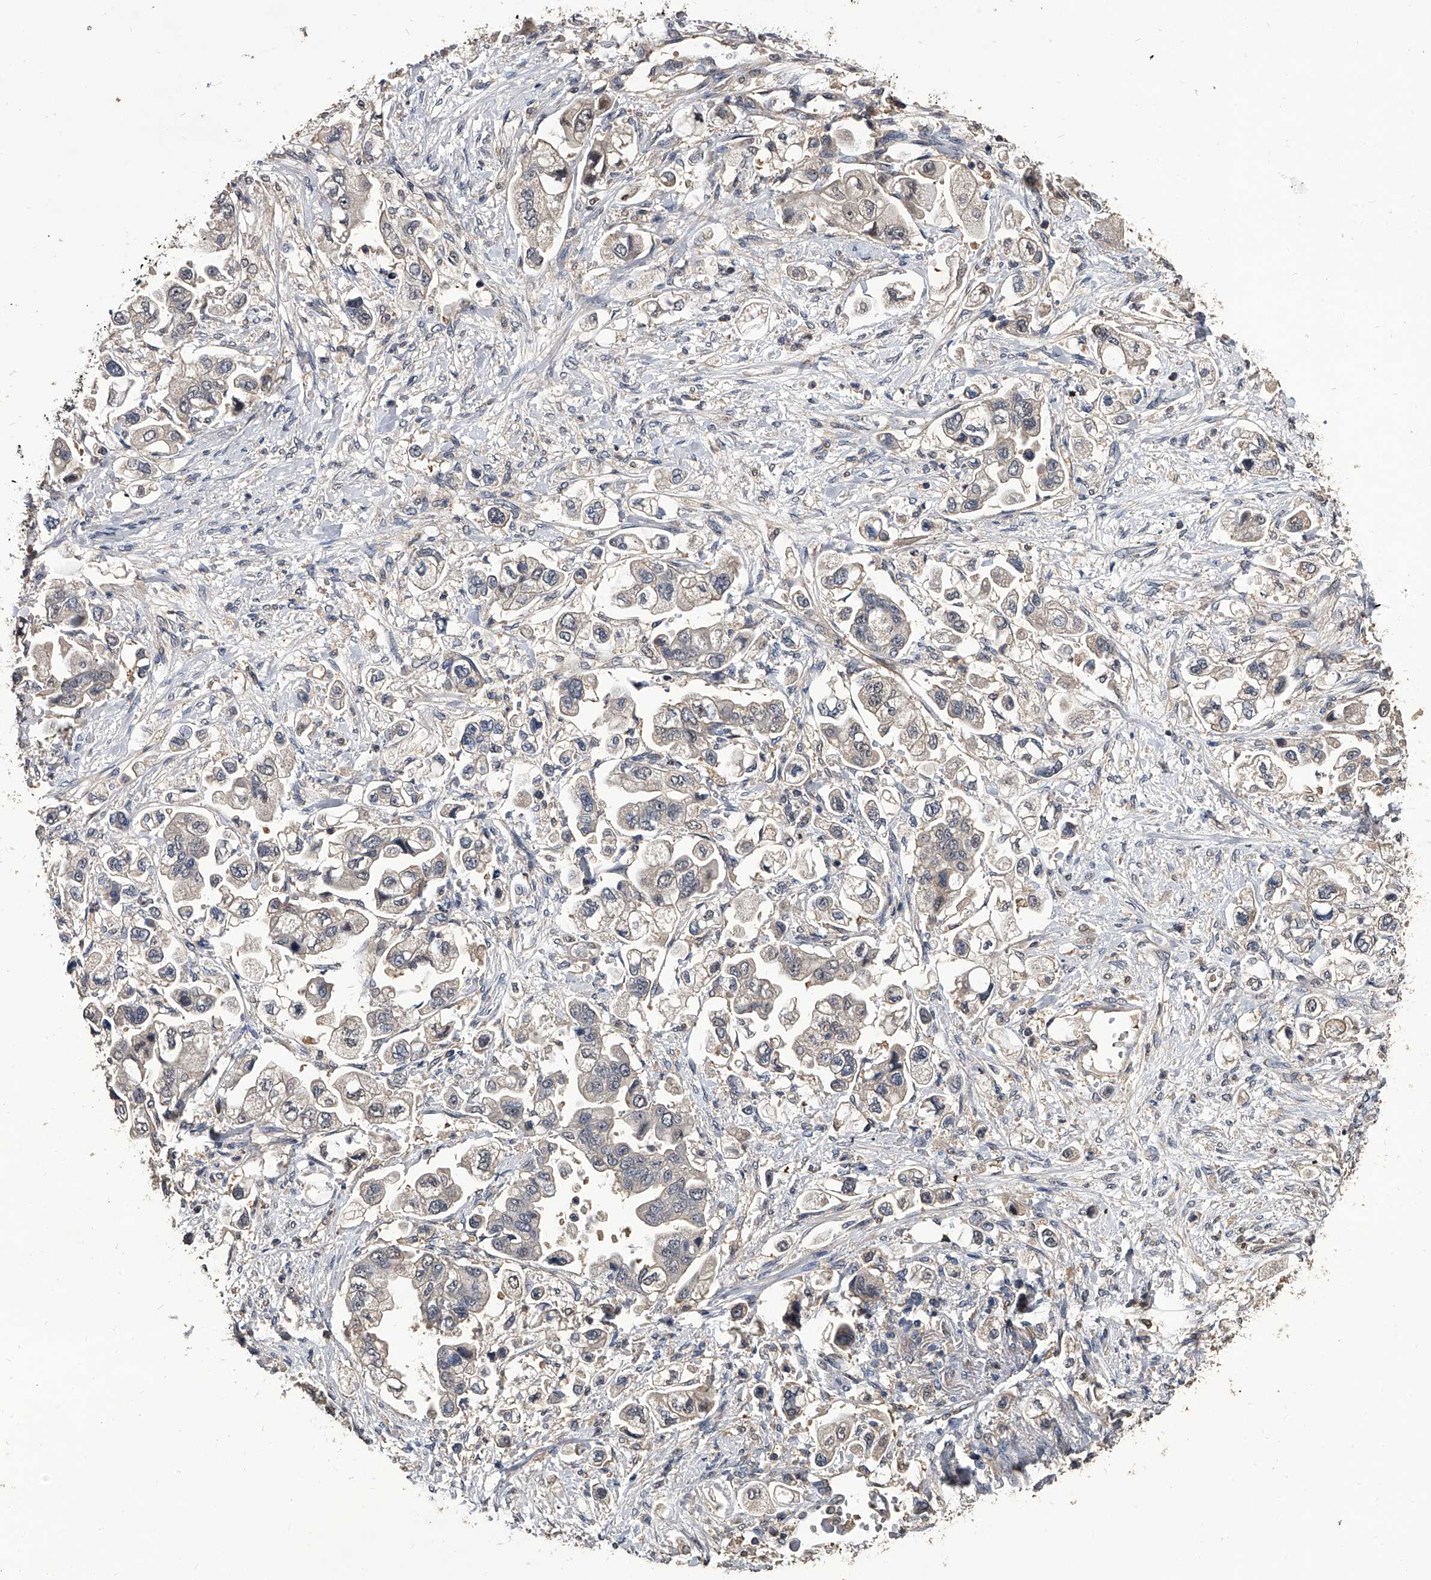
{"staining": {"intensity": "negative", "quantity": "none", "location": "none"}, "tissue": "stomach cancer", "cell_type": "Tumor cells", "image_type": "cancer", "snomed": [{"axis": "morphology", "description": "Adenocarcinoma, NOS"}, {"axis": "topography", "description": "Stomach"}], "caption": "Adenocarcinoma (stomach) stained for a protein using immunohistochemistry (IHC) demonstrates no staining tumor cells.", "gene": "EFCAB7", "patient": {"sex": "male", "age": 62}}